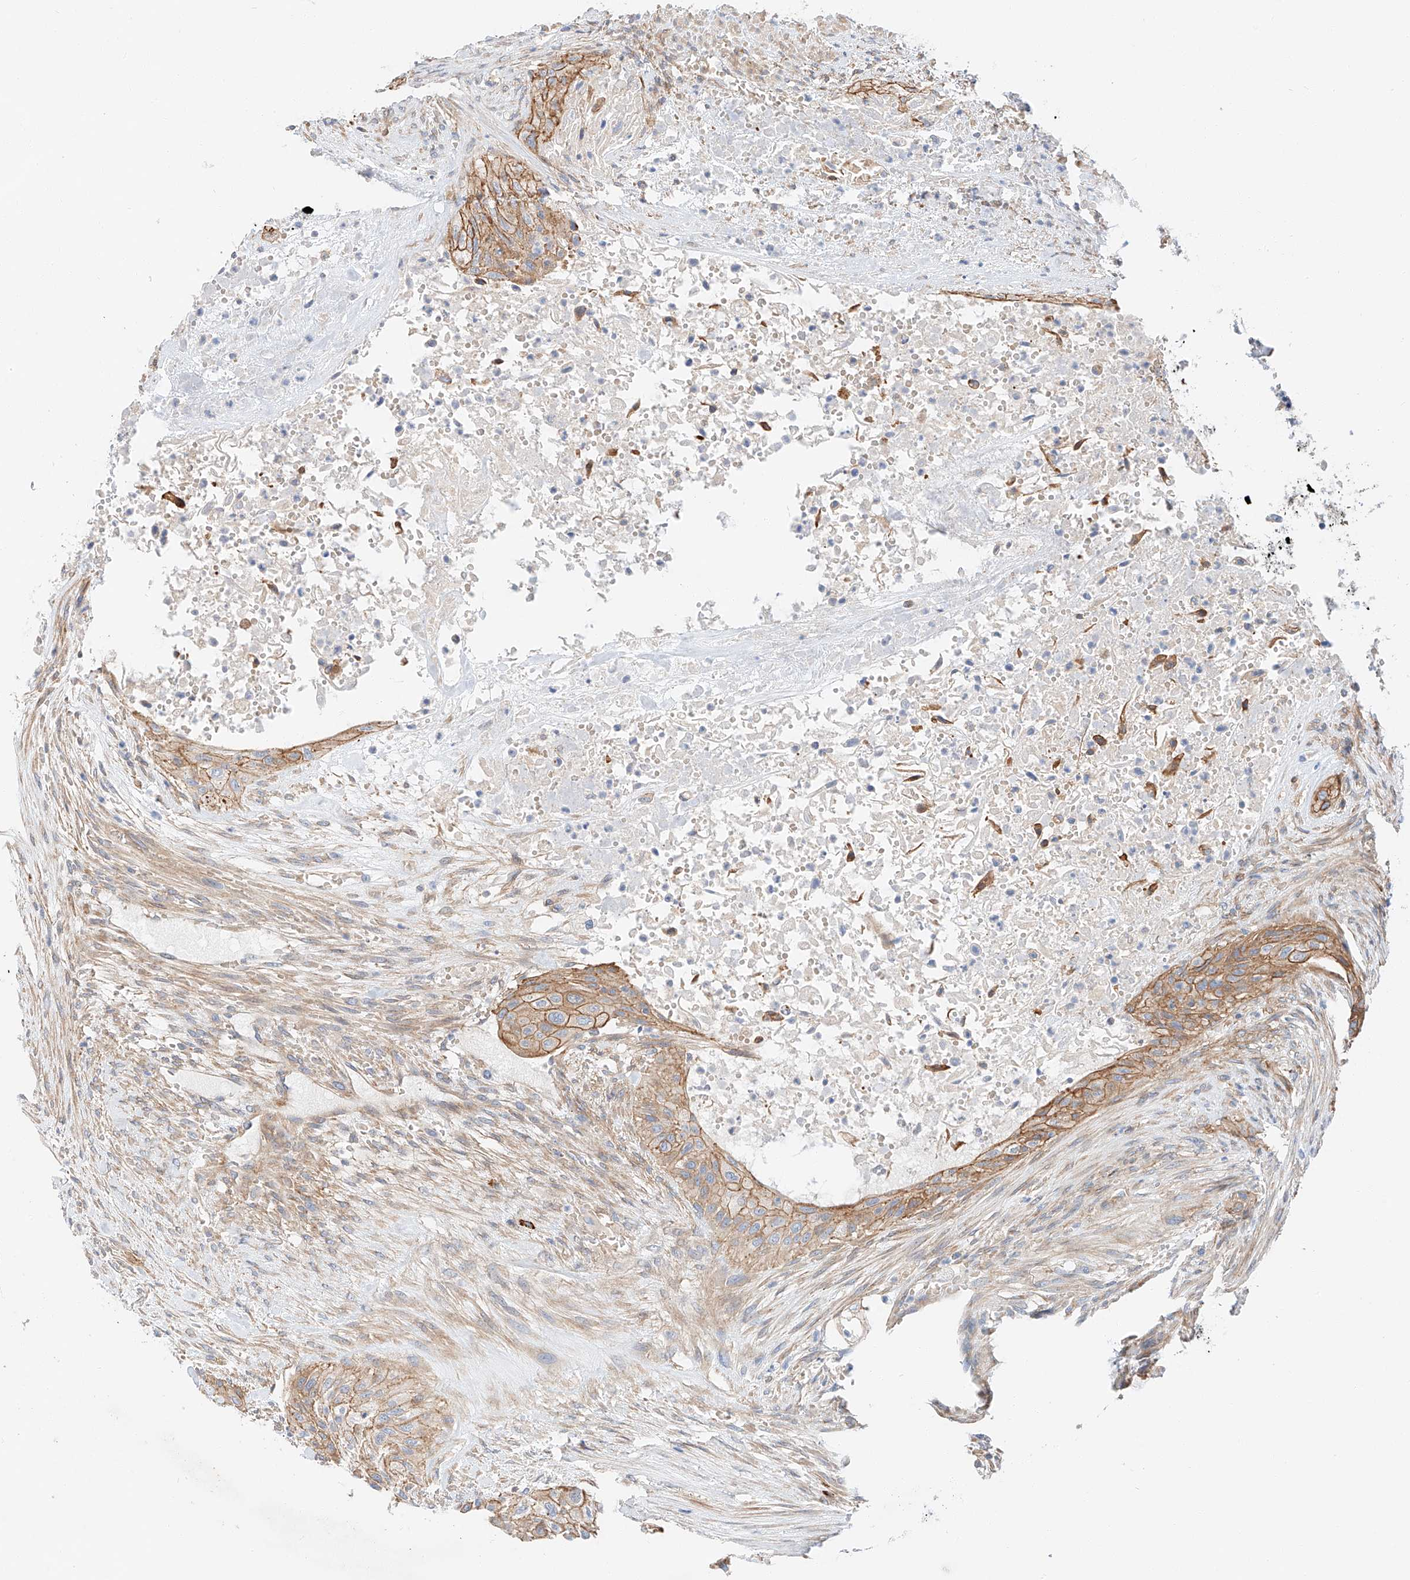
{"staining": {"intensity": "moderate", "quantity": ">75%", "location": "cytoplasmic/membranous"}, "tissue": "urothelial cancer", "cell_type": "Tumor cells", "image_type": "cancer", "snomed": [{"axis": "morphology", "description": "Urothelial carcinoma, High grade"}, {"axis": "topography", "description": "Urinary bladder"}], "caption": "Immunohistochemistry histopathology image of human urothelial carcinoma (high-grade) stained for a protein (brown), which demonstrates medium levels of moderate cytoplasmic/membranous staining in about >75% of tumor cells.", "gene": "MINDY4", "patient": {"sex": "male", "age": 35}}